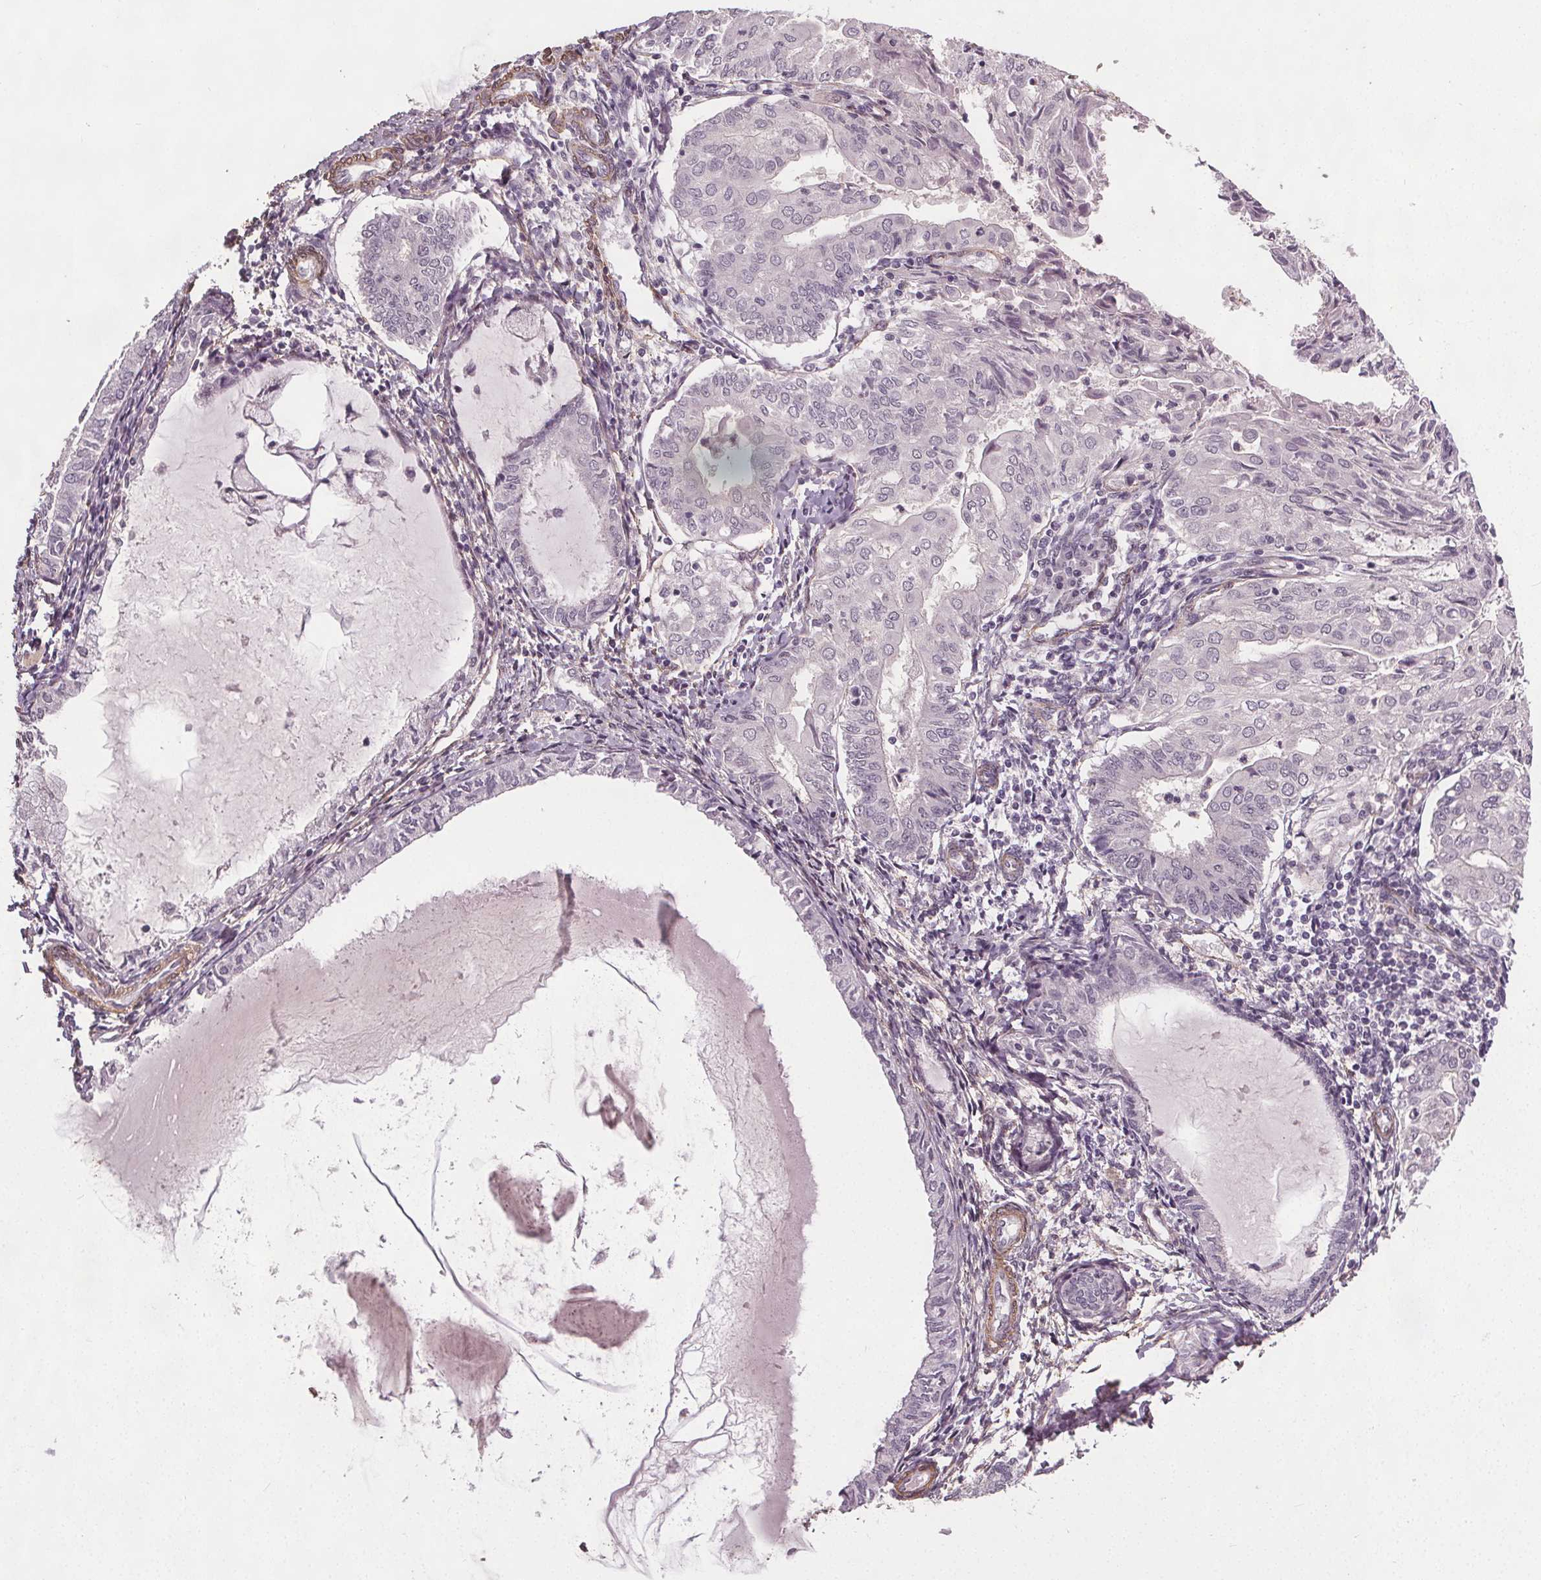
{"staining": {"intensity": "negative", "quantity": "none", "location": "none"}, "tissue": "endometrial cancer", "cell_type": "Tumor cells", "image_type": "cancer", "snomed": [{"axis": "morphology", "description": "Adenocarcinoma, NOS"}, {"axis": "topography", "description": "Endometrium"}], "caption": "Tumor cells show no significant positivity in adenocarcinoma (endometrial).", "gene": "PKP1", "patient": {"sex": "female", "age": 68}}